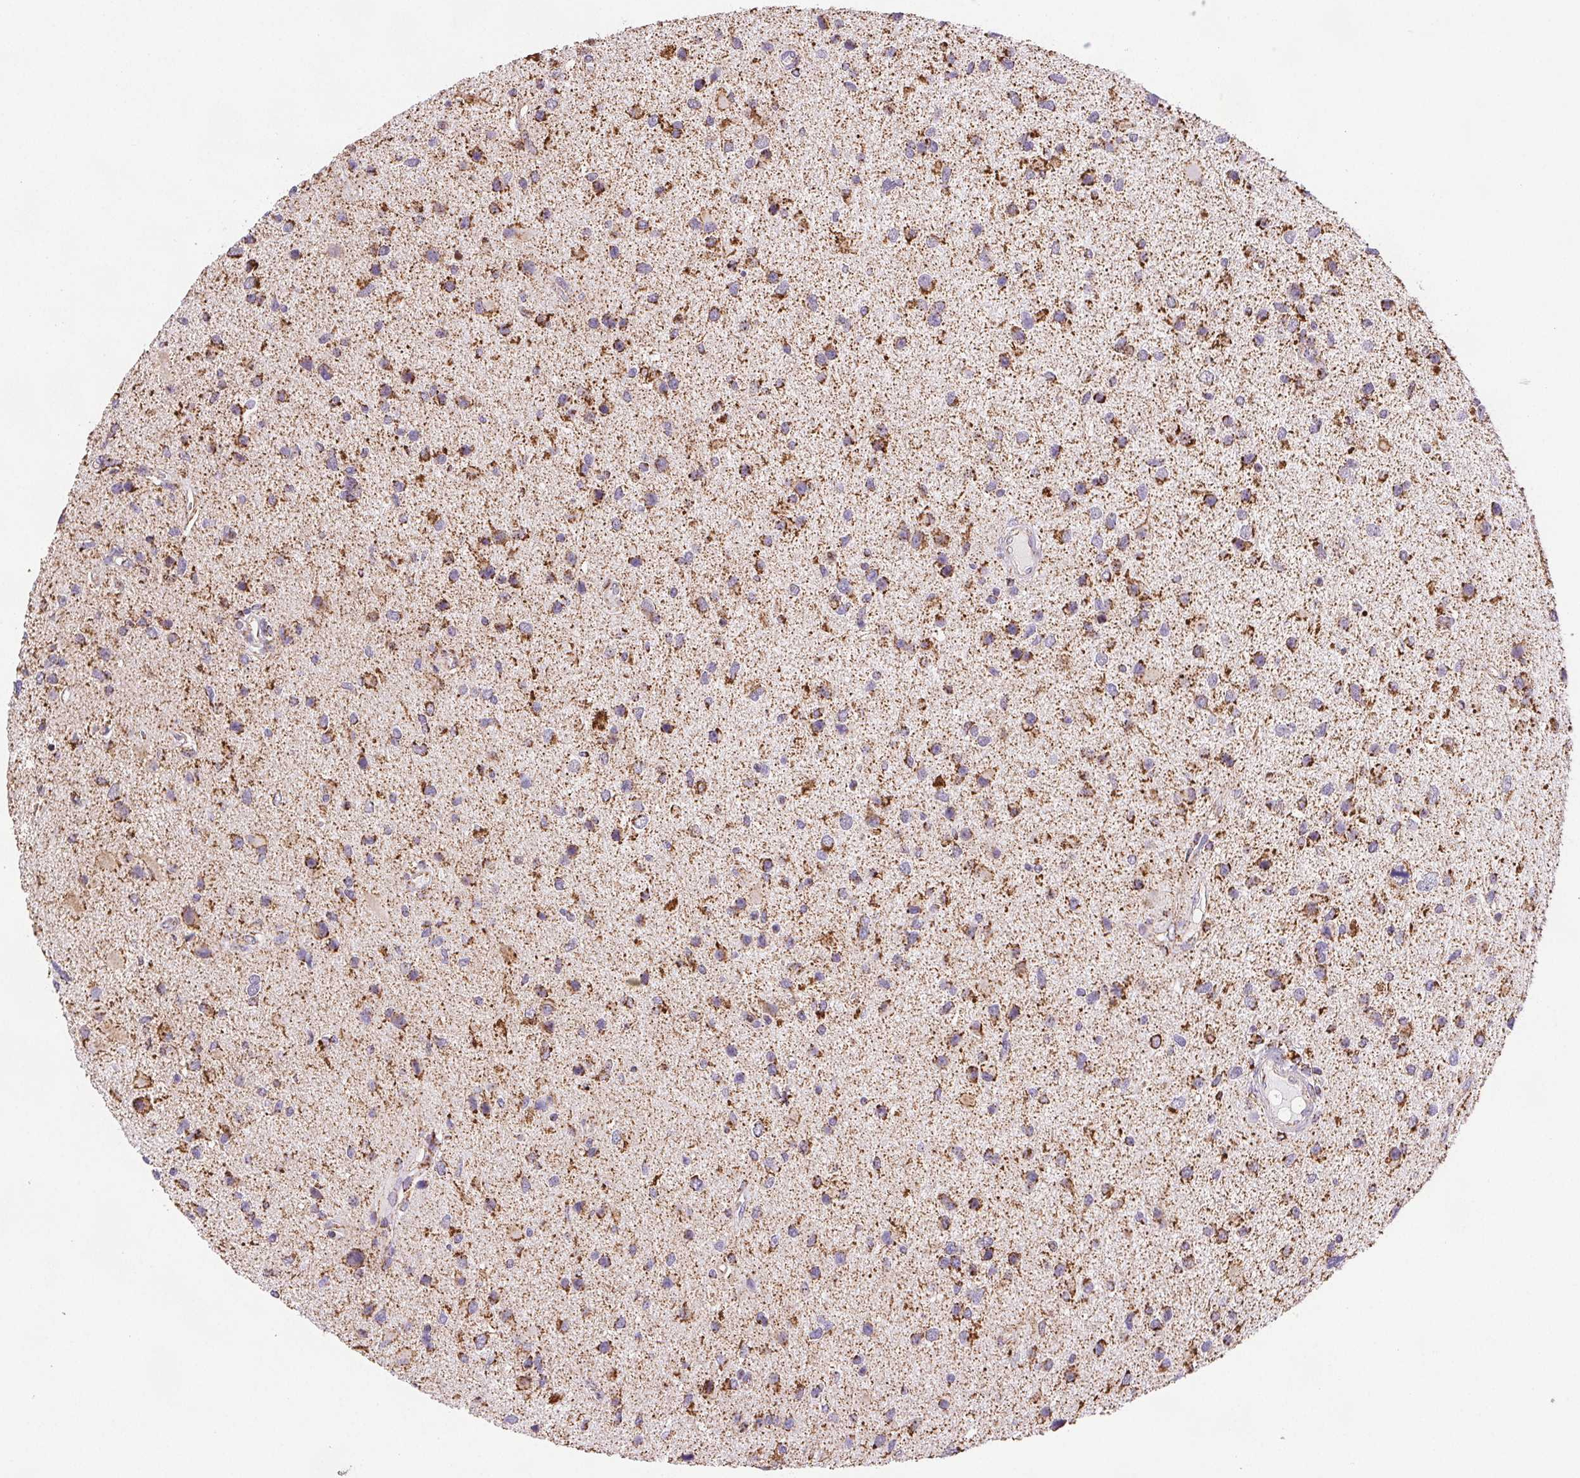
{"staining": {"intensity": "strong", "quantity": ">75%", "location": "cytoplasmic/membranous"}, "tissue": "glioma", "cell_type": "Tumor cells", "image_type": "cancer", "snomed": [{"axis": "morphology", "description": "Glioma, malignant, Low grade"}, {"axis": "topography", "description": "Brain"}], "caption": "Tumor cells reveal strong cytoplasmic/membranous expression in about >75% of cells in low-grade glioma (malignant).", "gene": "NIPSNAP2", "patient": {"sex": "female", "age": 32}}